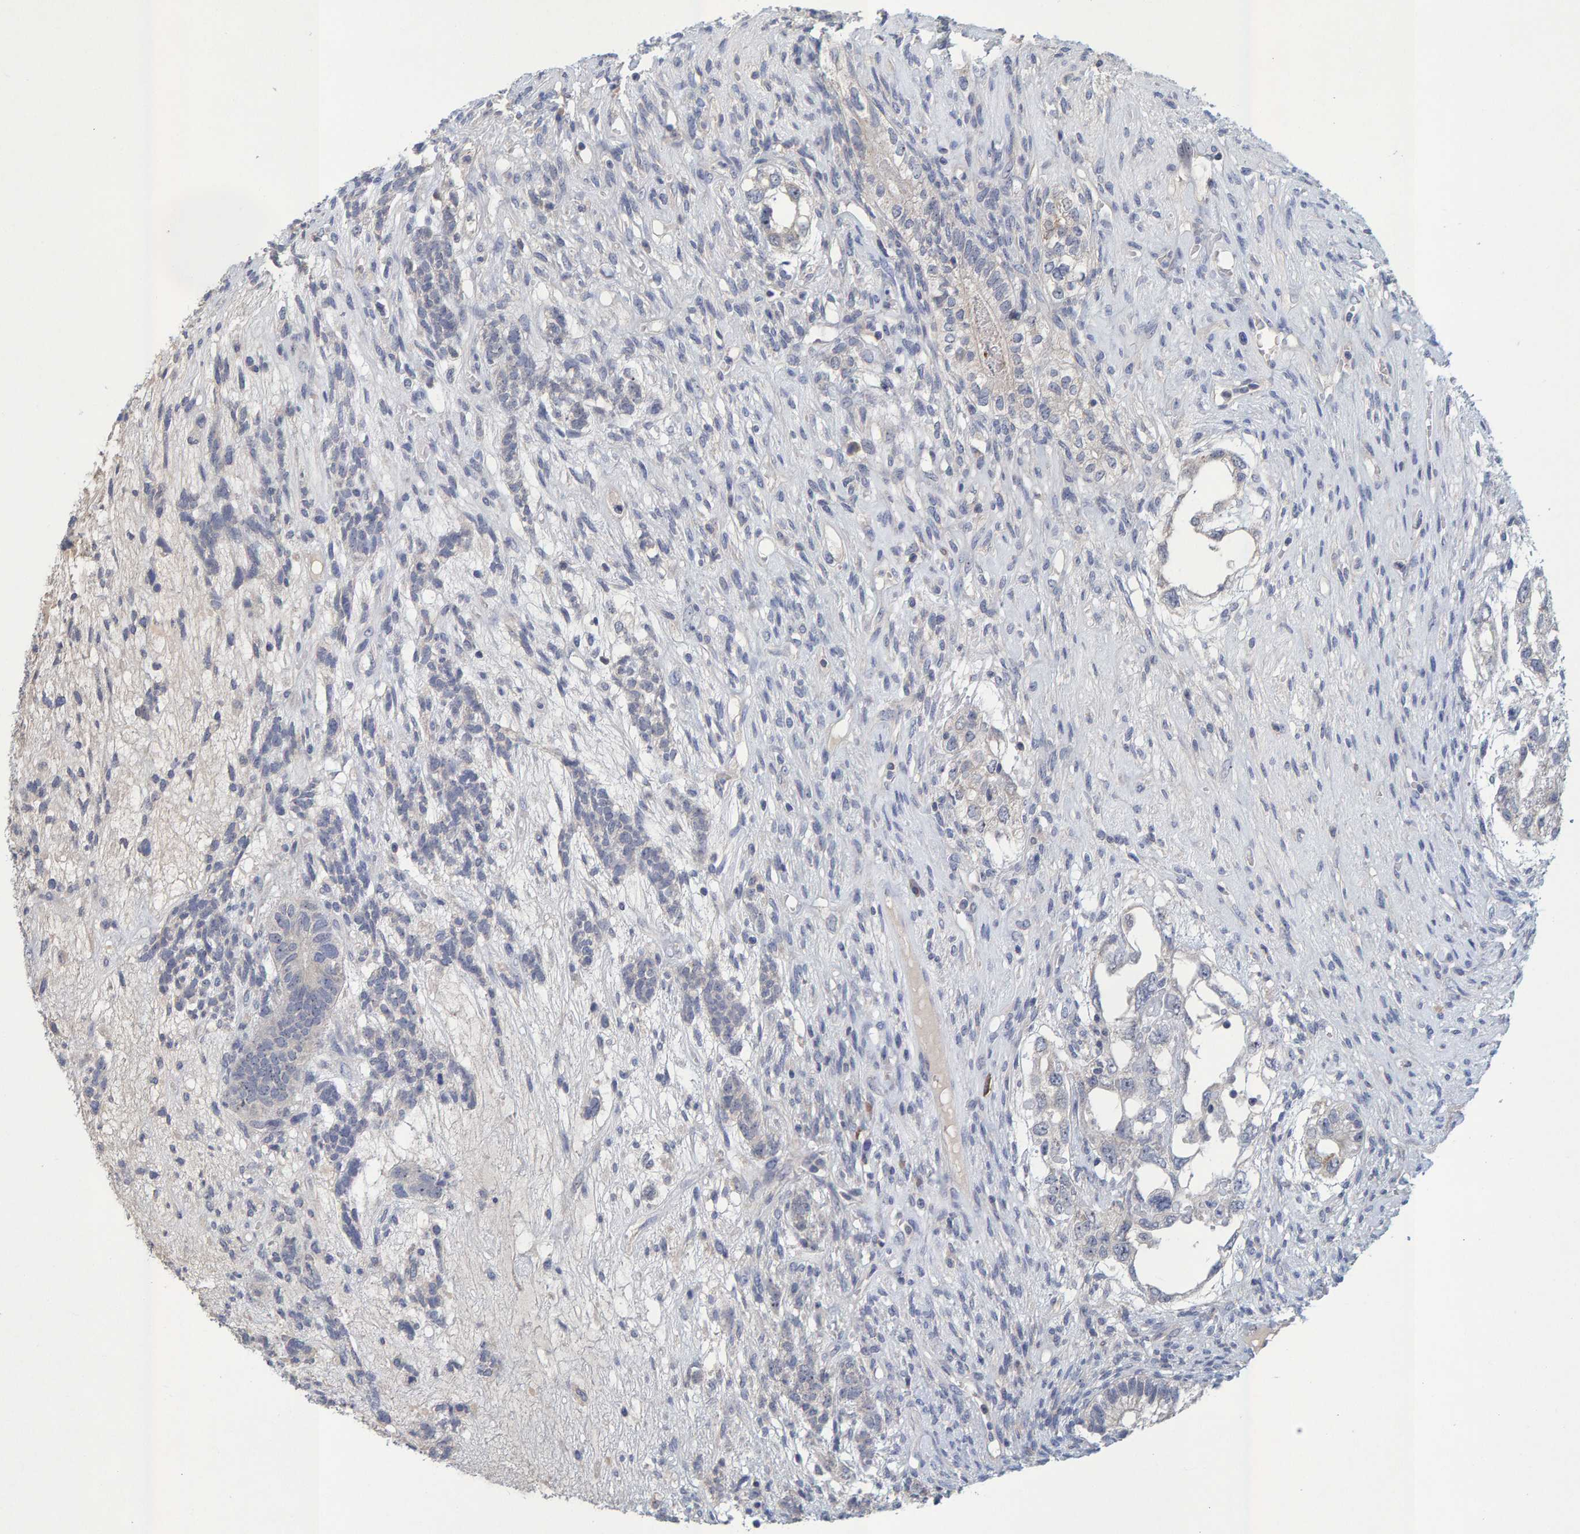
{"staining": {"intensity": "negative", "quantity": "none", "location": "none"}, "tissue": "testis cancer", "cell_type": "Tumor cells", "image_type": "cancer", "snomed": [{"axis": "morphology", "description": "Seminoma, NOS"}, {"axis": "topography", "description": "Testis"}], "caption": "Tumor cells are negative for brown protein staining in seminoma (testis).", "gene": "ZNF77", "patient": {"sex": "male", "age": 28}}